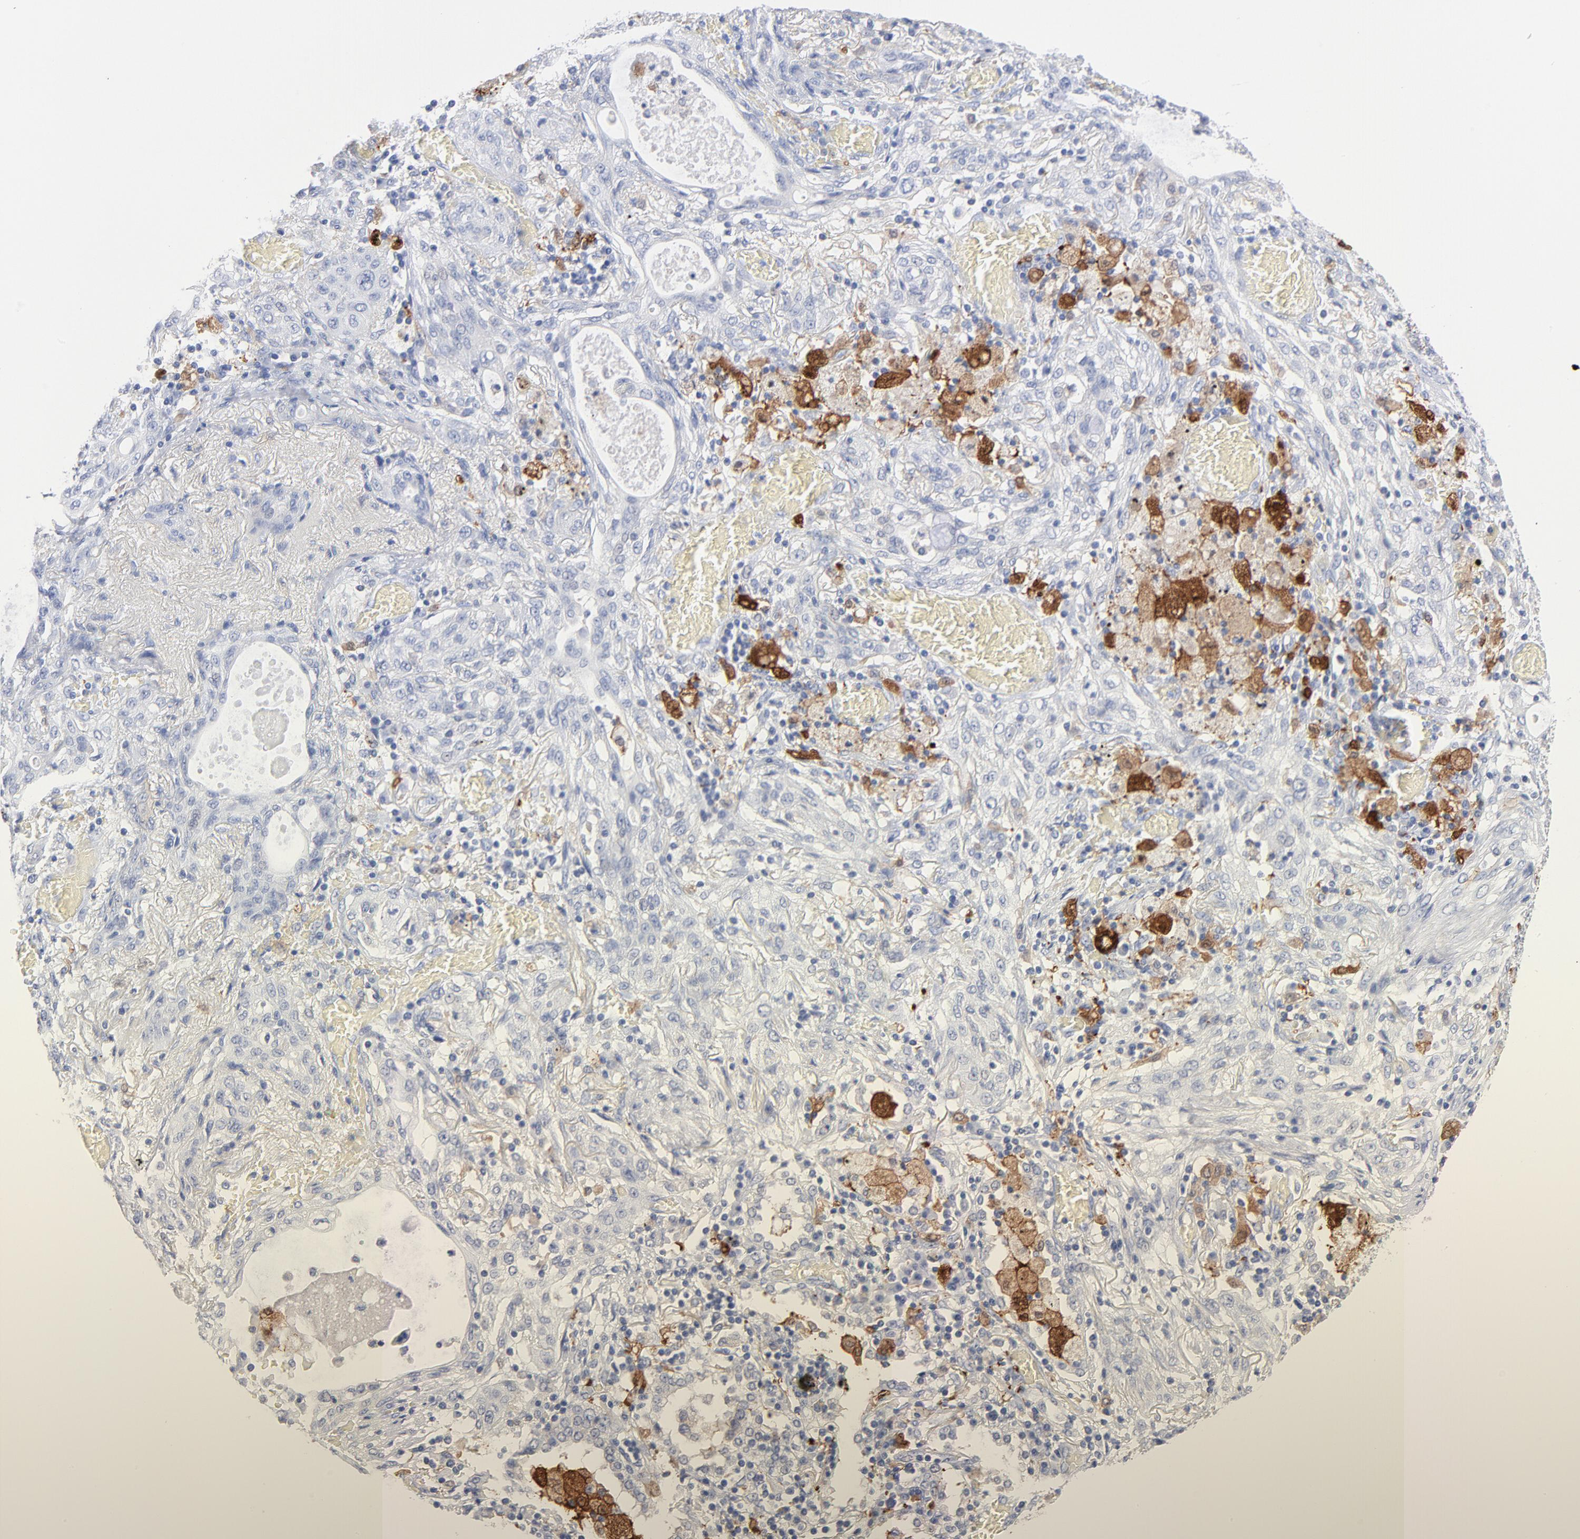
{"staining": {"intensity": "negative", "quantity": "none", "location": "none"}, "tissue": "lung cancer", "cell_type": "Tumor cells", "image_type": "cancer", "snomed": [{"axis": "morphology", "description": "Squamous cell carcinoma, NOS"}, {"axis": "topography", "description": "Lung"}], "caption": "The IHC image has no significant expression in tumor cells of lung cancer (squamous cell carcinoma) tissue.", "gene": "IFIT2", "patient": {"sex": "female", "age": 47}}